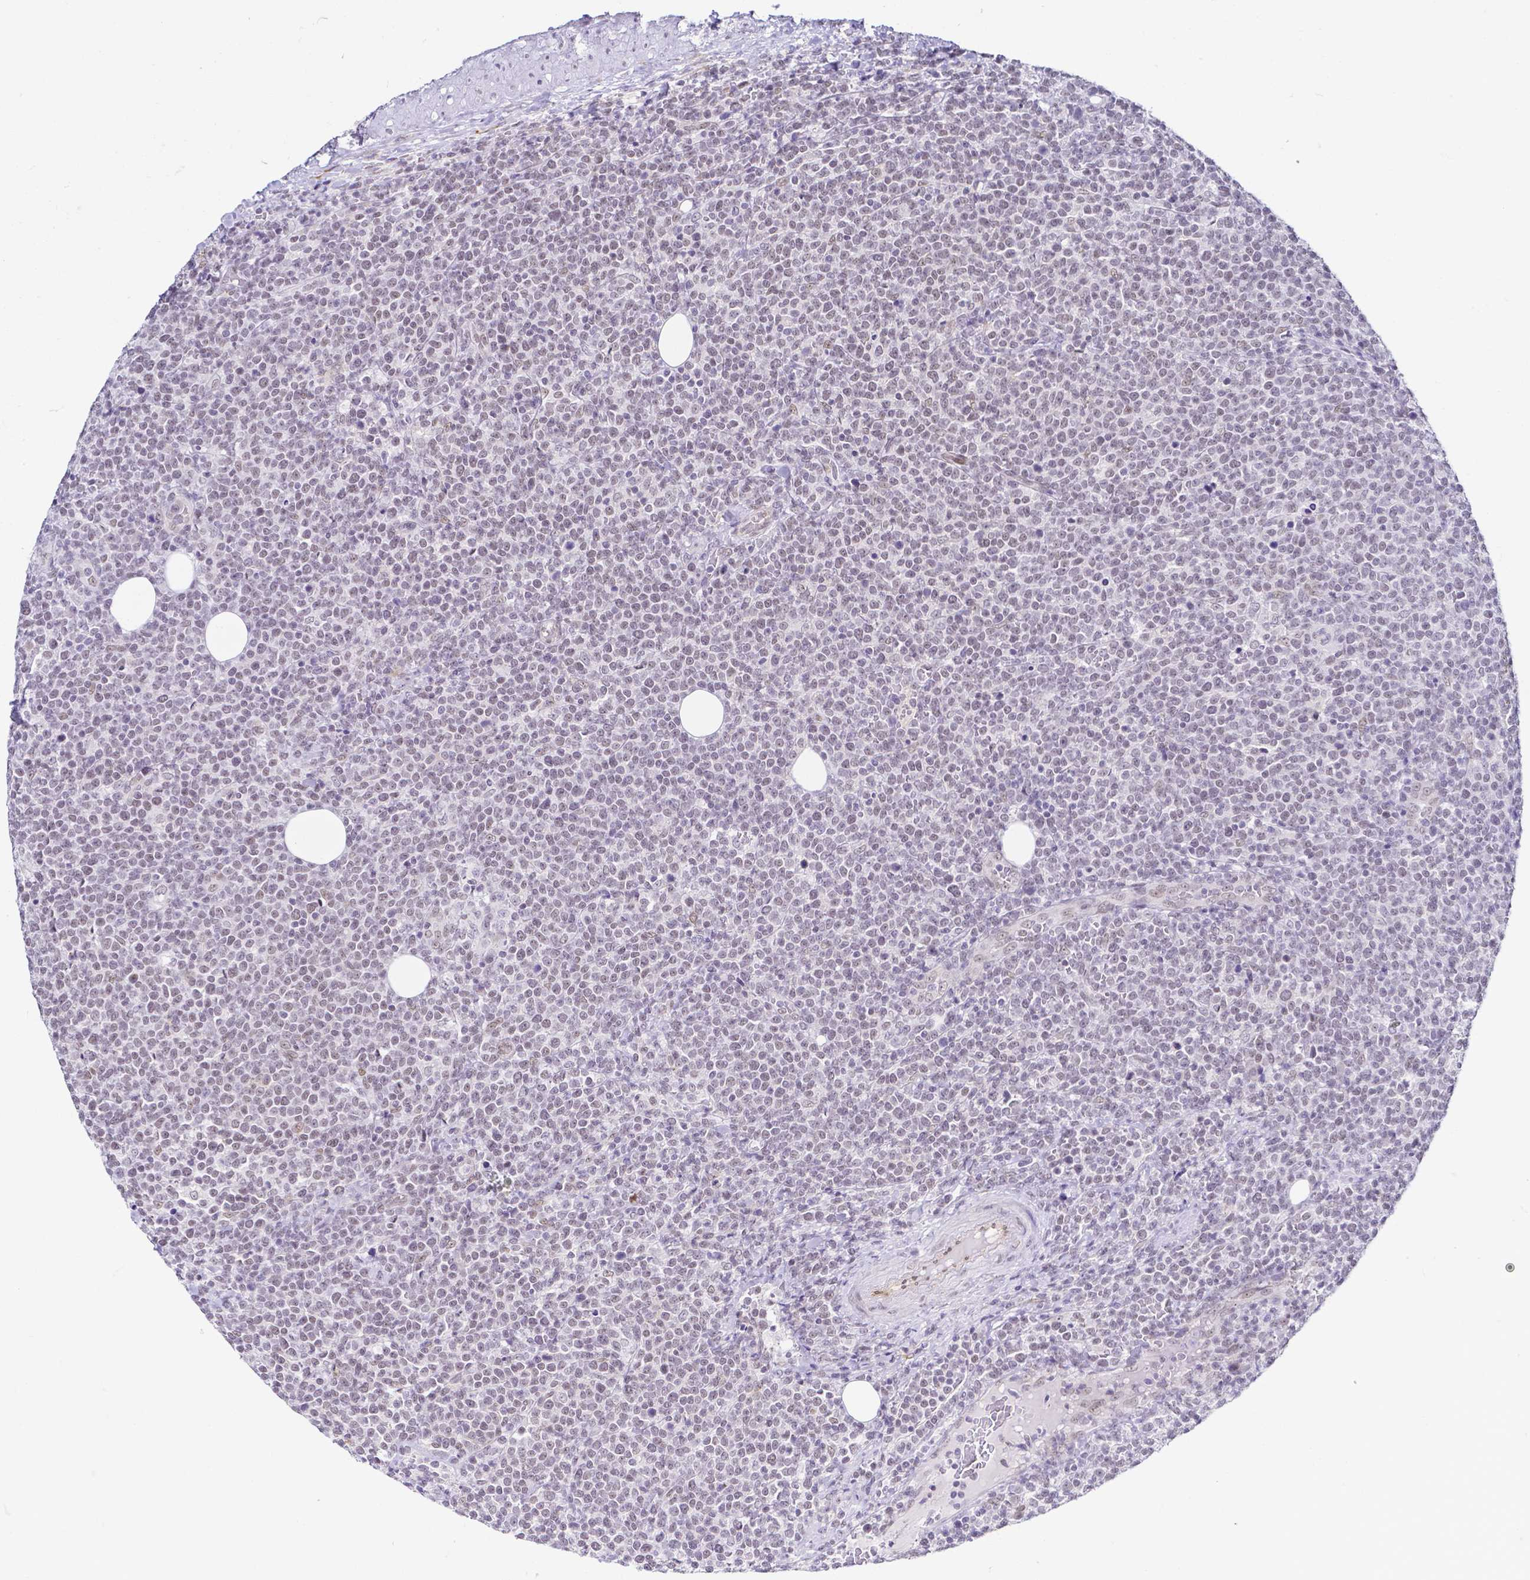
{"staining": {"intensity": "negative", "quantity": "none", "location": "none"}, "tissue": "lymphoma", "cell_type": "Tumor cells", "image_type": "cancer", "snomed": [{"axis": "morphology", "description": "Malignant lymphoma, non-Hodgkin's type, High grade"}, {"axis": "topography", "description": "Lymph node"}], "caption": "Tumor cells are negative for protein expression in human lymphoma. (Immunohistochemistry (ihc), brightfield microscopy, high magnification).", "gene": "FAM83G", "patient": {"sex": "male", "age": 61}}